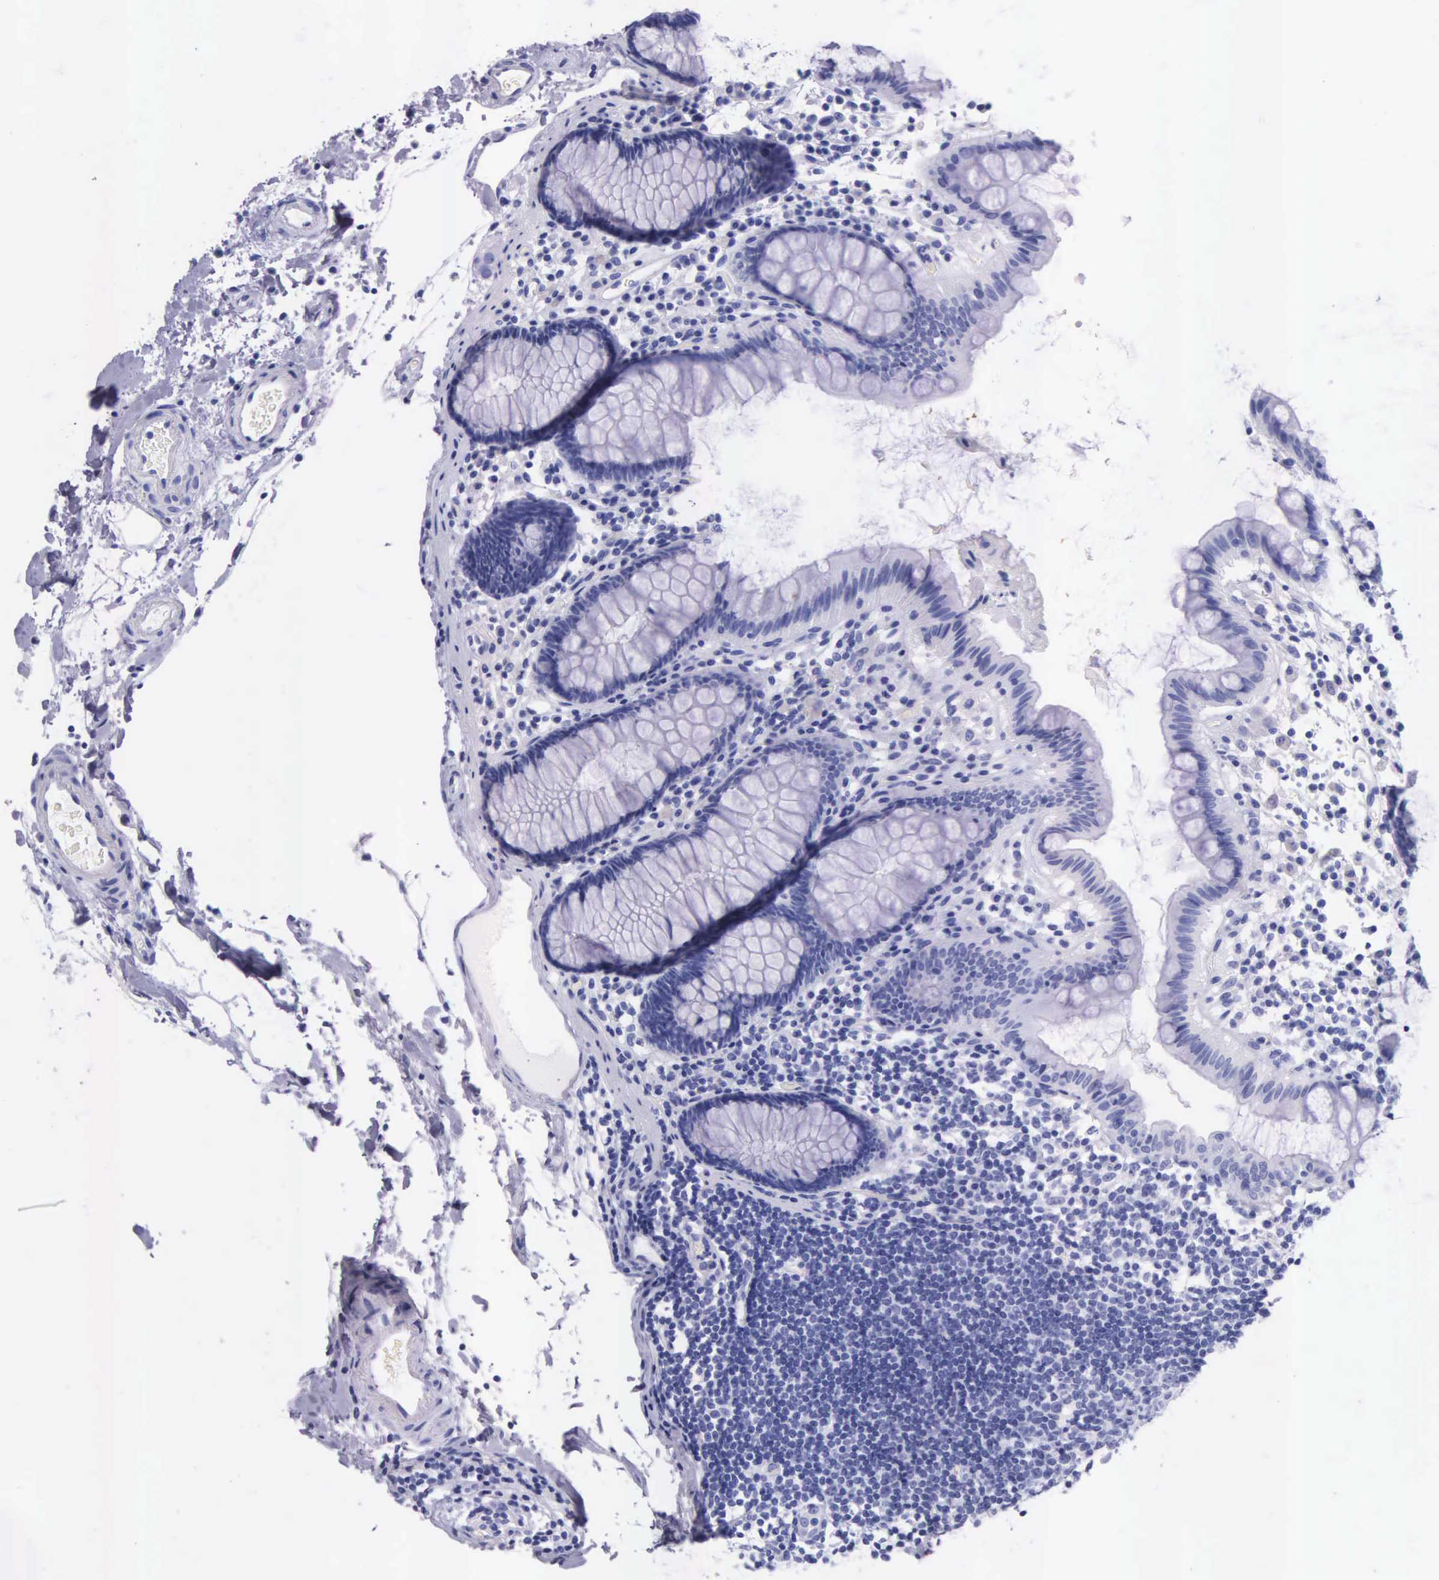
{"staining": {"intensity": "negative", "quantity": "none", "location": "none"}, "tissue": "colon", "cell_type": "Endothelial cells", "image_type": "normal", "snomed": [{"axis": "morphology", "description": "Normal tissue, NOS"}, {"axis": "topography", "description": "Colon"}], "caption": "There is no significant positivity in endothelial cells of colon. (DAB (3,3'-diaminobenzidine) immunohistochemistry (IHC), high magnification).", "gene": "KLK2", "patient": {"sex": "female", "age": 78}}